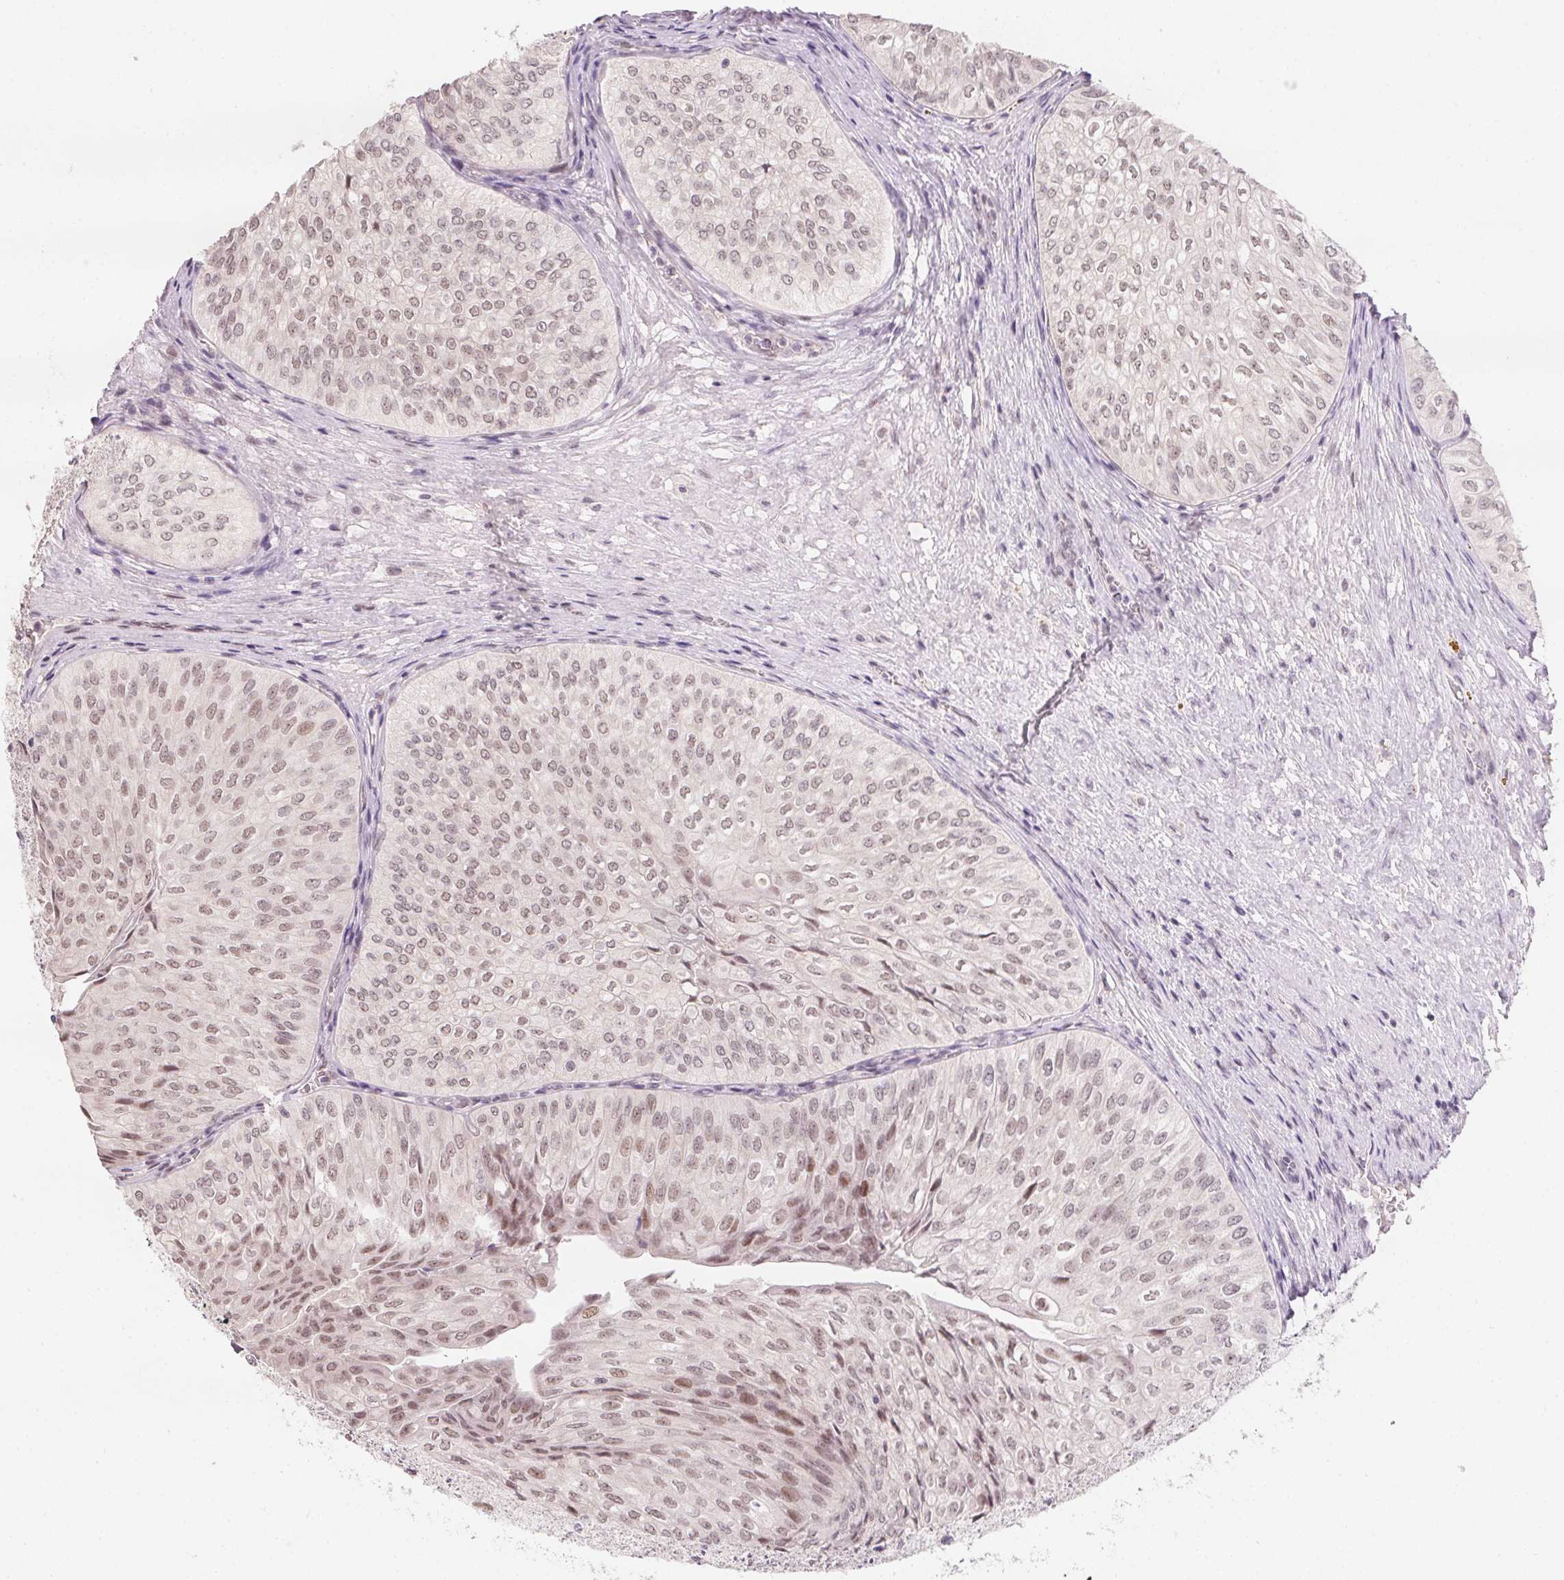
{"staining": {"intensity": "weak", "quantity": "25%-75%", "location": "nuclear"}, "tissue": "urothelial cancer", "cell_type": "Tumor cells", "image_type": "cancer", "snomed": [{"axis": "morphology", "description": "Urothelial carcinoma, NOS"}, {"axis": "topography", "description": "Urinary bladder"}], "caption": "Immunohistochemical staining of transitional cell carcinoma displays low levels of weak nuclear staining in about 25%-75% of tumor cells.", "gene": "KDM4D", "patient": {"sex": "male", "age": 62}}